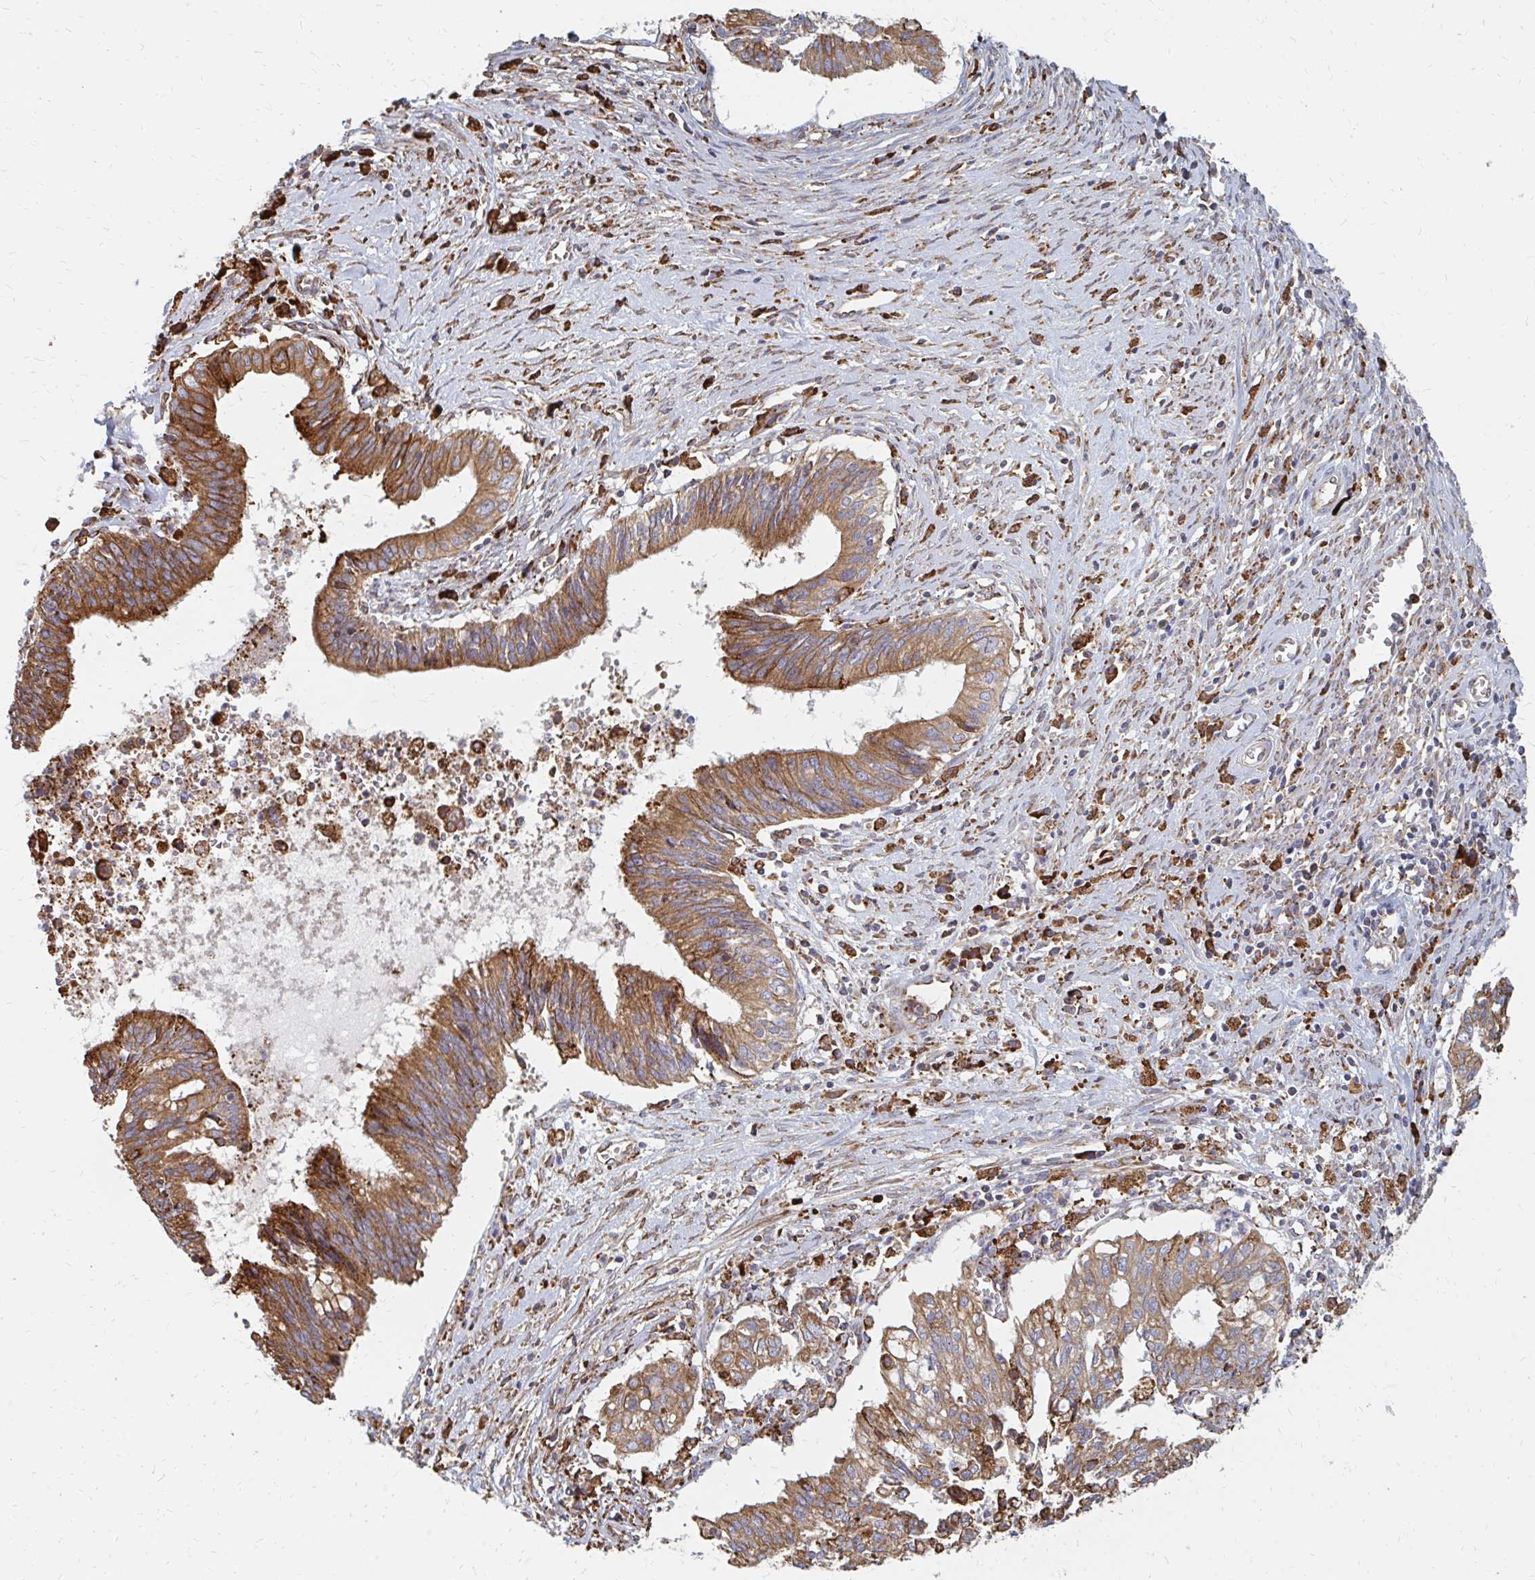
{"staining": {"intensity": "moderate", "quantity": ">75%", "location": "cytoplasmic/membranous"}, "tissue": "cervical cancer", "cell_type": "Tumor cells", "image_type": "cancer", "snomed": [{"axis": "morphology", "description": "Adenocarcinoma, NOS"}, {"axis": "topography", "description": "Cervix"}], "caption": "Protein analysis of cervical adenocarcinoma tissue displays moderate cytoplasmic/membranous staining in about >75% of tumor cells. The protein is shown in brown color, while the nuclei are stained blue.", "gene": "PPP1R13L", "patient": {"sex": "female", "age": 44}}